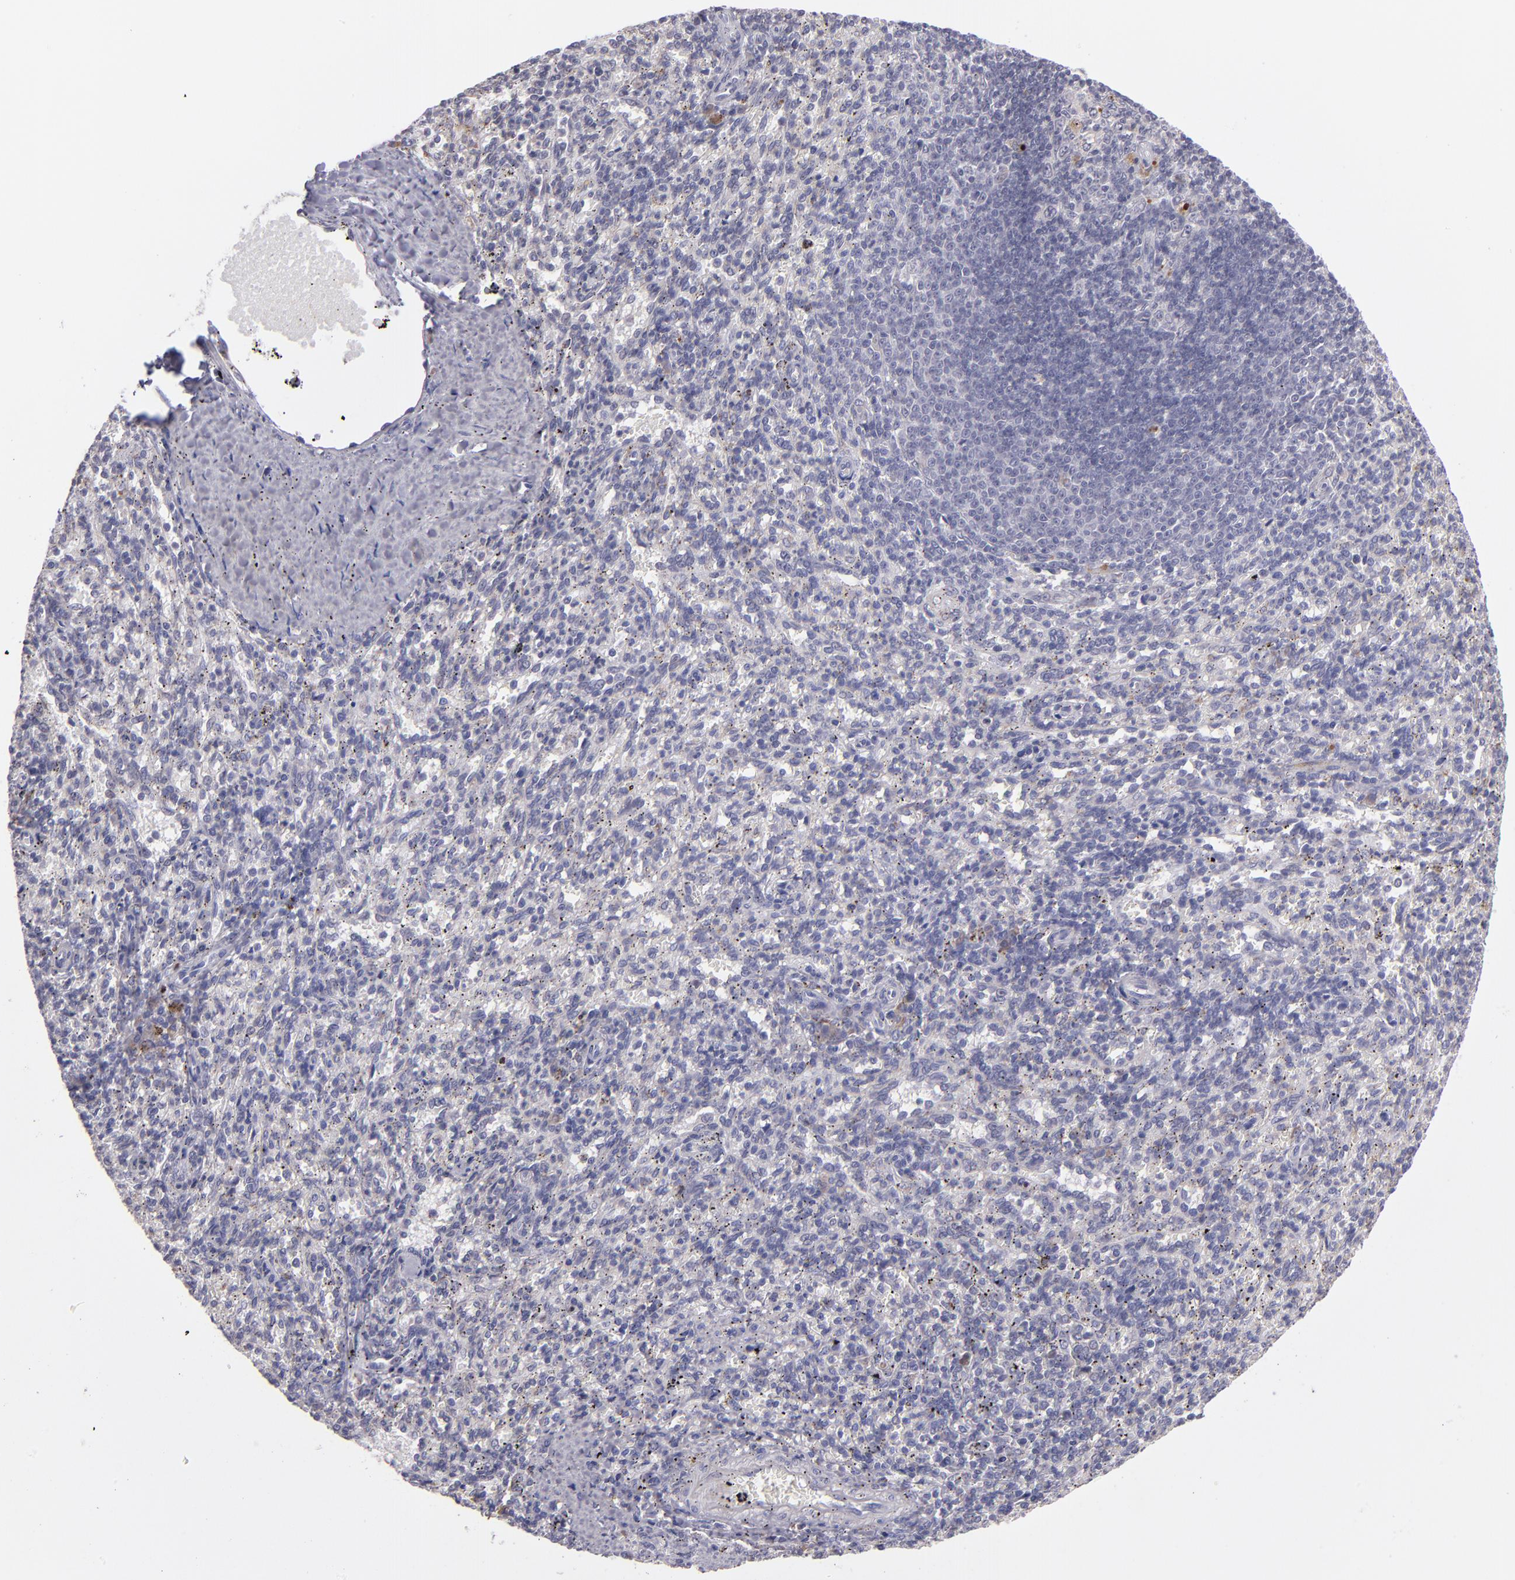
{"staining": {"intensity": "weak", "quantity": "<25%", "location": "cytoplasmic/membranous"}, "tissue": "spleen", "cell_type": "Cells in red pulp", "image_type": "normal", "snomed": [{"axis": "morphology", "description": "Normal tissue, NOS"}, {"axis": "topography", "description": "Spleen"}], "caption": "Immunohistochemistry micrograph of normal human spleen stained for a protein (brown), which shows no expression in cells in red pulp.", "gene": "TRAF3", "patient": {"sex": "female", "age": 10}}